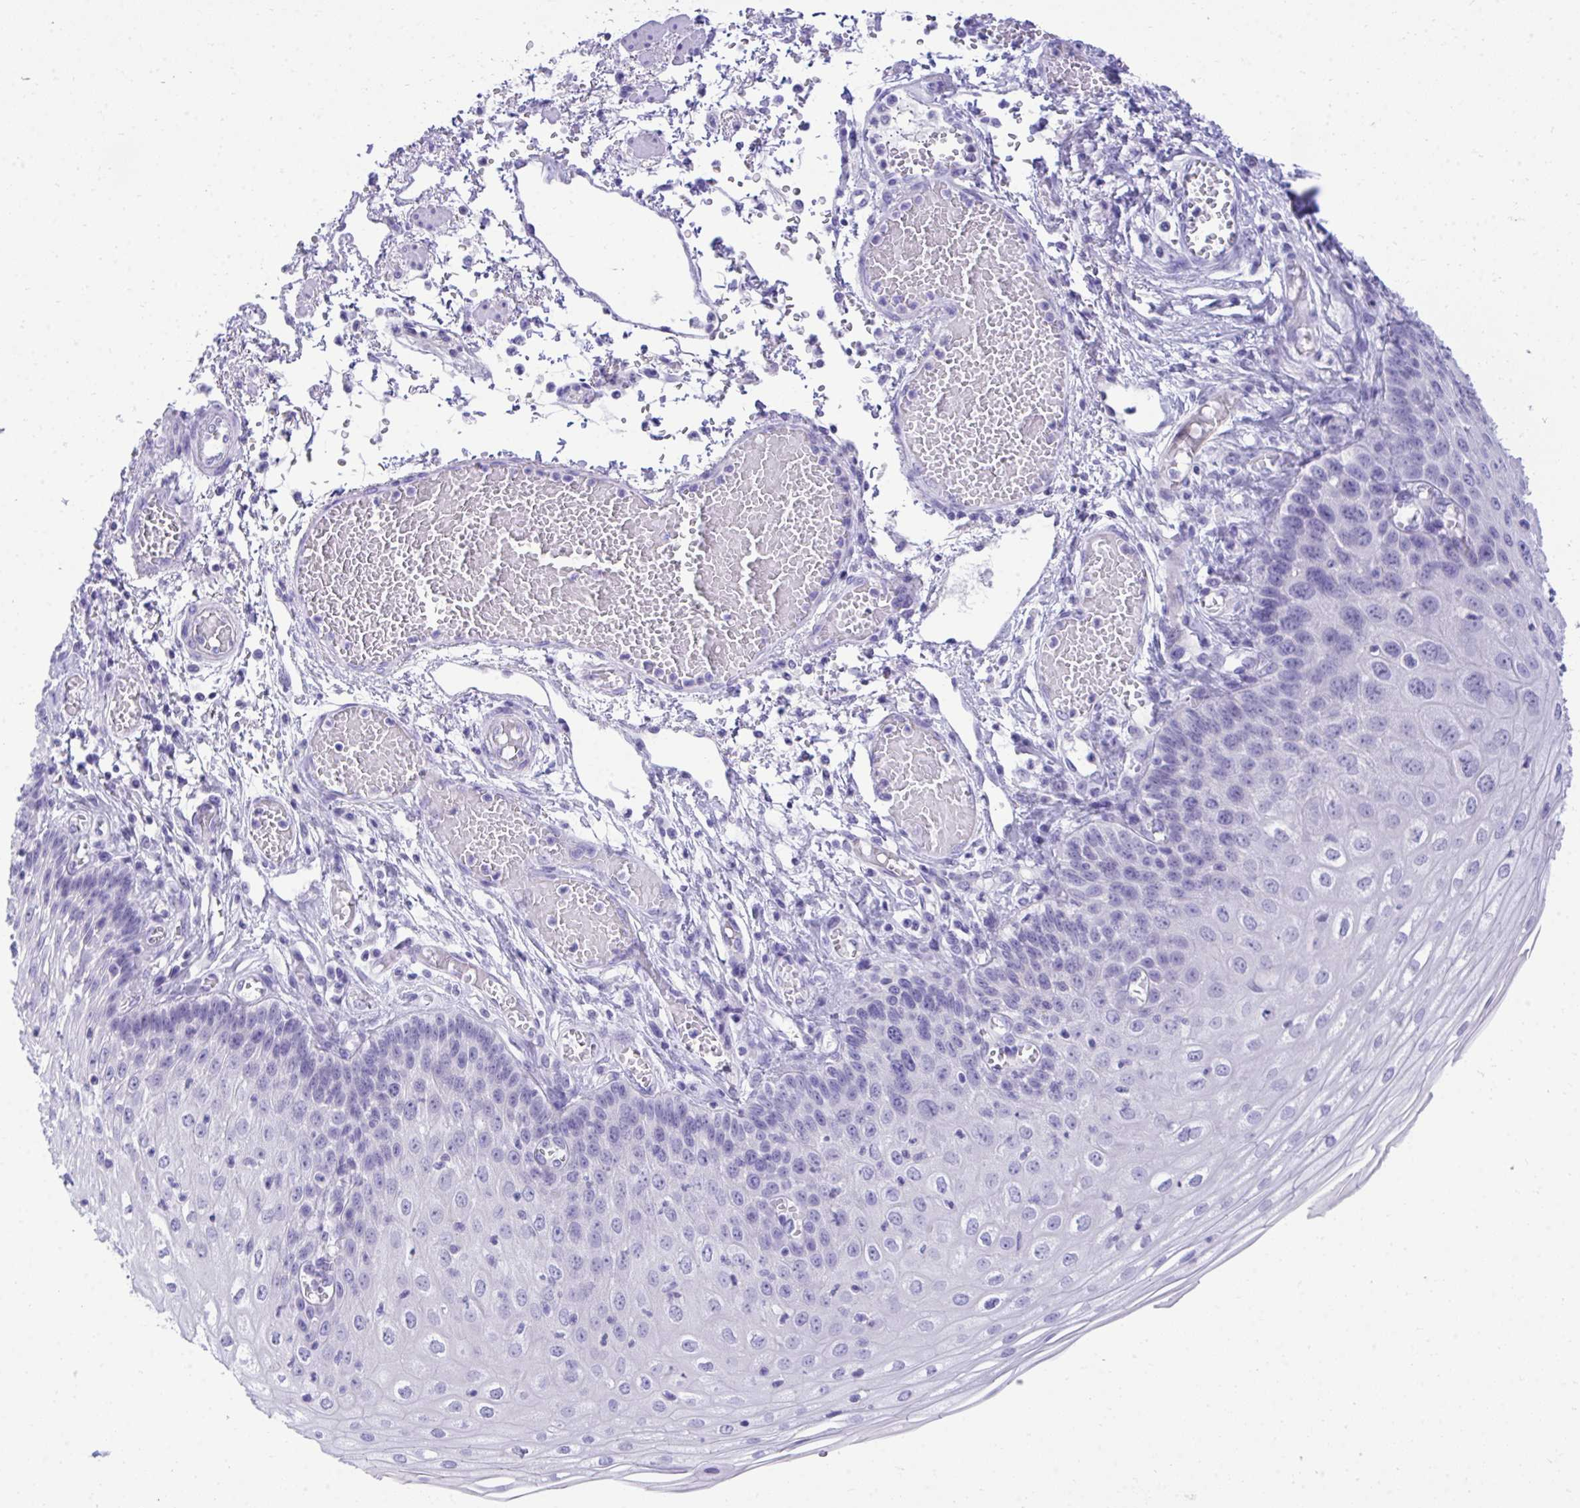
{"staining": {"intensity": "negative", "quantity": "none", "location": "none"}, "tissue": "esophagus", "cell_type": "Squamous epithelial cells", "image_type": "normal", "snomed": [{"axis": "morphology", "description": "Normal tissue, NOS"}, {"axis": "morphology", "description": "Adenocarcinoma, NOS"}, {"axis": "topography", "description": "Esophagus"}], "caption": "IHC histopathology image of unremarkable human esophagus stained for a protein (brown), which exhibits no positivity in squamous epithelial cells.", "gene": "PGM2L1", "patient": {"sex": "male", "age": 81}}